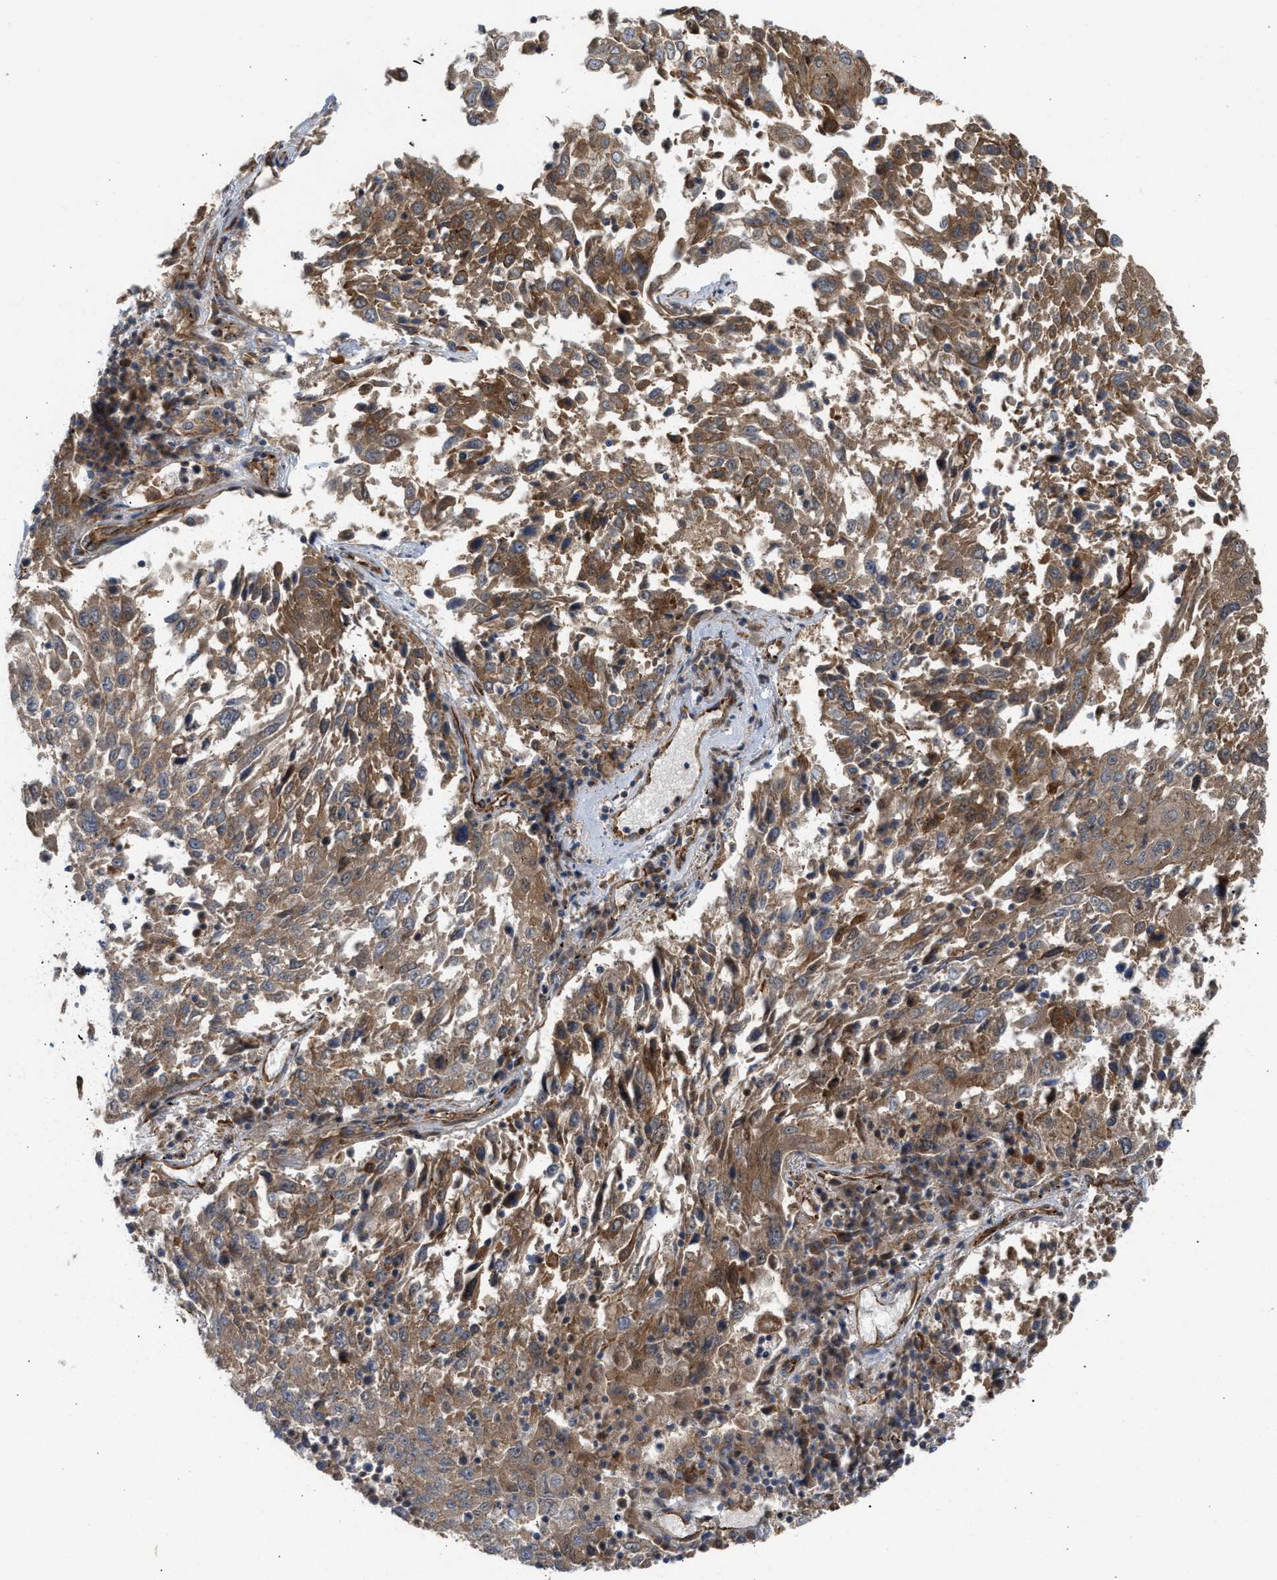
{"staining": {"intensity": "moderate", "quantity": ">75%", "location": "cytoplasmic/membranous"}, "tissue": "lung cancer", "cell_type": "Tumor cells", "image_type": "cancer", "snomed": [{"axis": "morphology", "description": "Squamous cell carcinoma, NOS"}, {"axis": "topography", "description": "Lung"}], "caption": "High-magnification brightfield microscopy of lung squamous cell carcinoma stained with DAB (3,3'-diaminobenzidine) (brown) and counterstained with hematoxylin (blue). tumor cells exhibit moderate cytoplasmic/membranous positivity is identified in approximately>75% of cells.", "gene": "EPS15L1", "patient": {"sex": "male", "age": 65}}